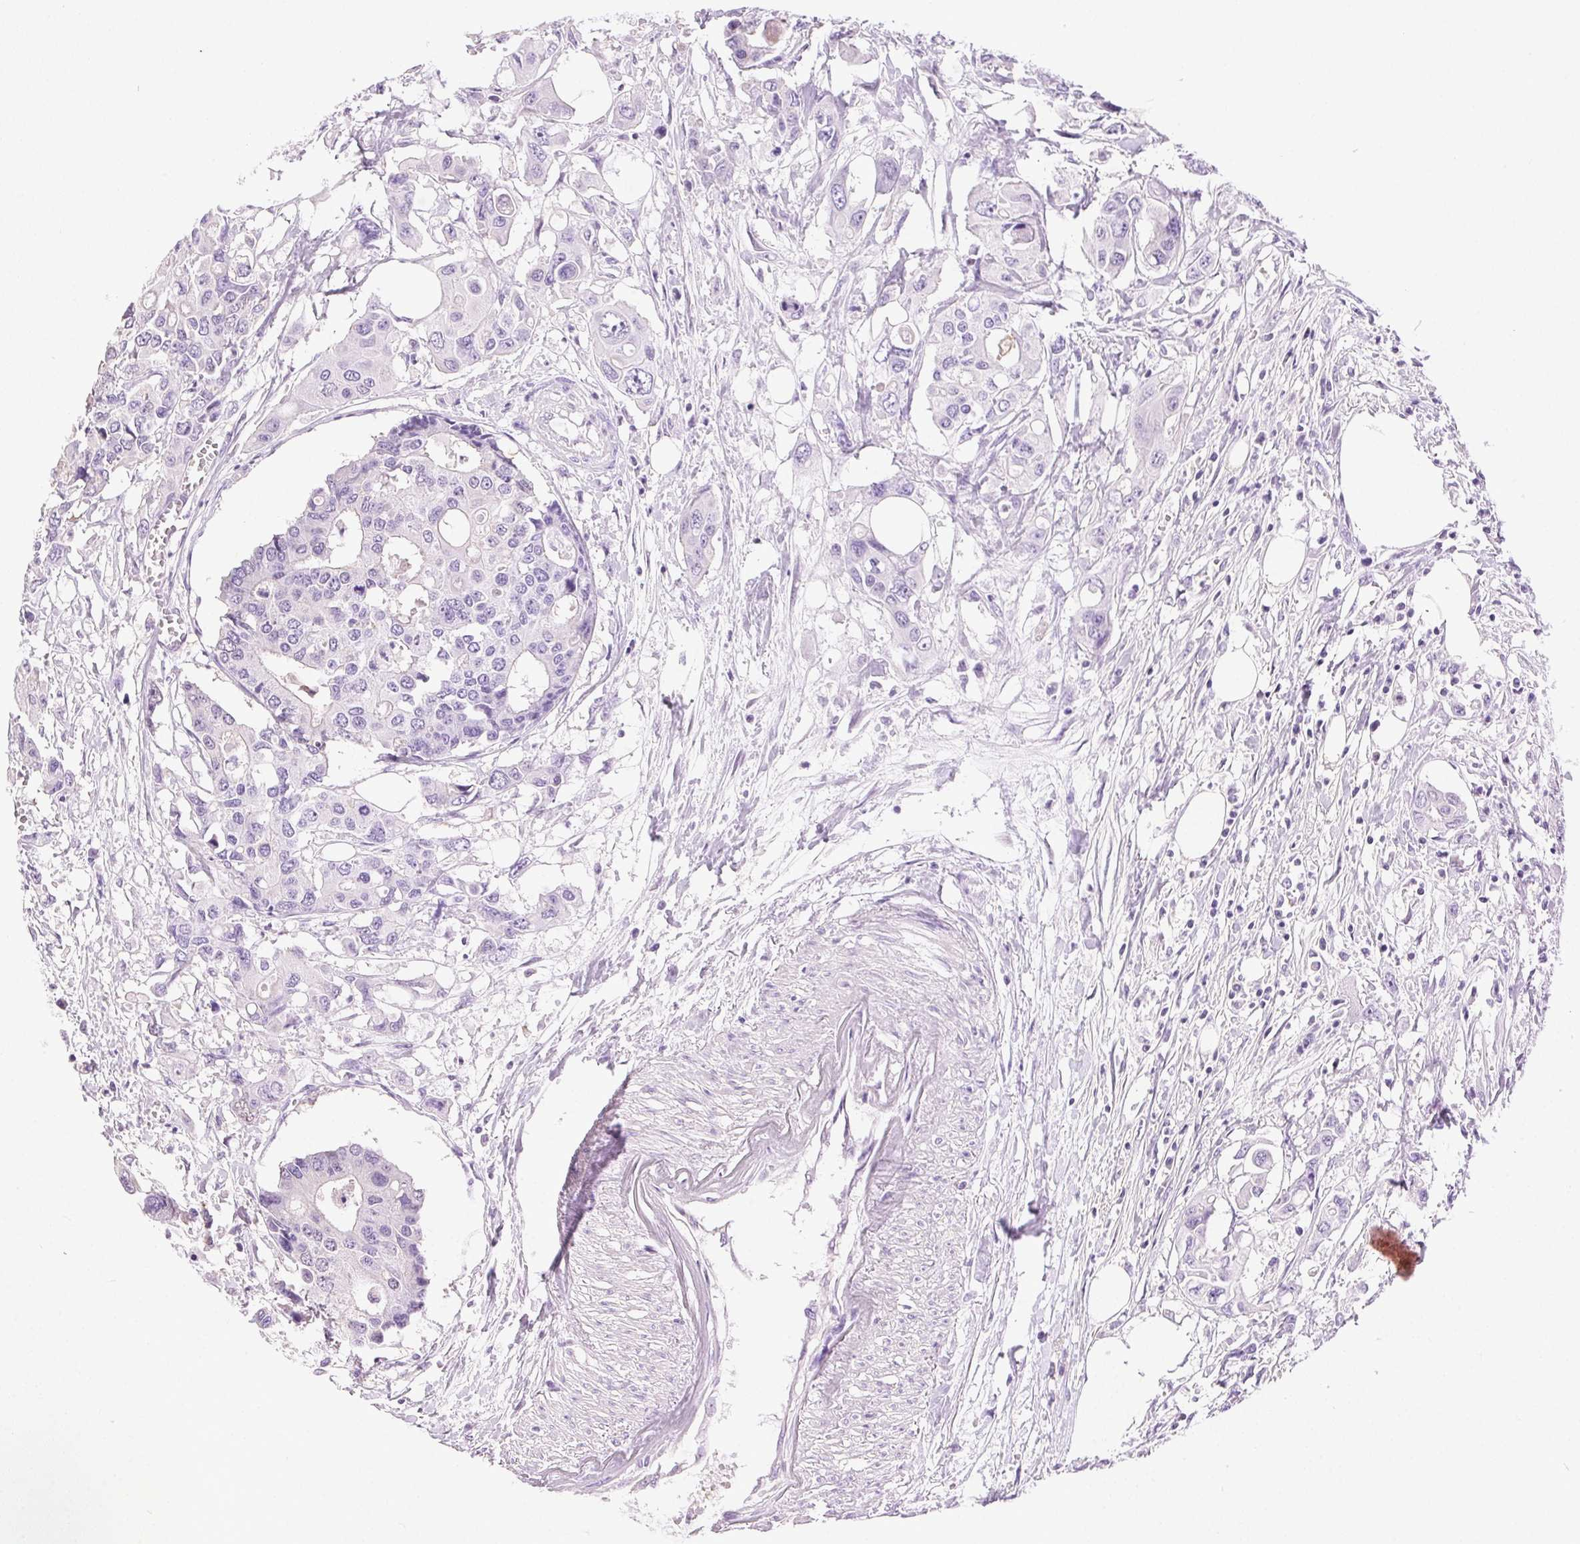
{"staining": {"intensity": "negative", "quantity": "none", "location": "none"}, "tissue": "colorectal cancer", "cell_type": "Tumor cells", "image_type": "cancer", "snomed": [{"axis": "morphology", "description": "Adenocarcinoma, NOS"}, {"axis": "topography", "description": "Colon"}], "caption": "Histopathology image shows no protein expression in tumor cells of colorectal cancer (adenocarcinoma) tissue.", "gene": "SYCE2", "patient": {"sex": "male", "age": 77}}